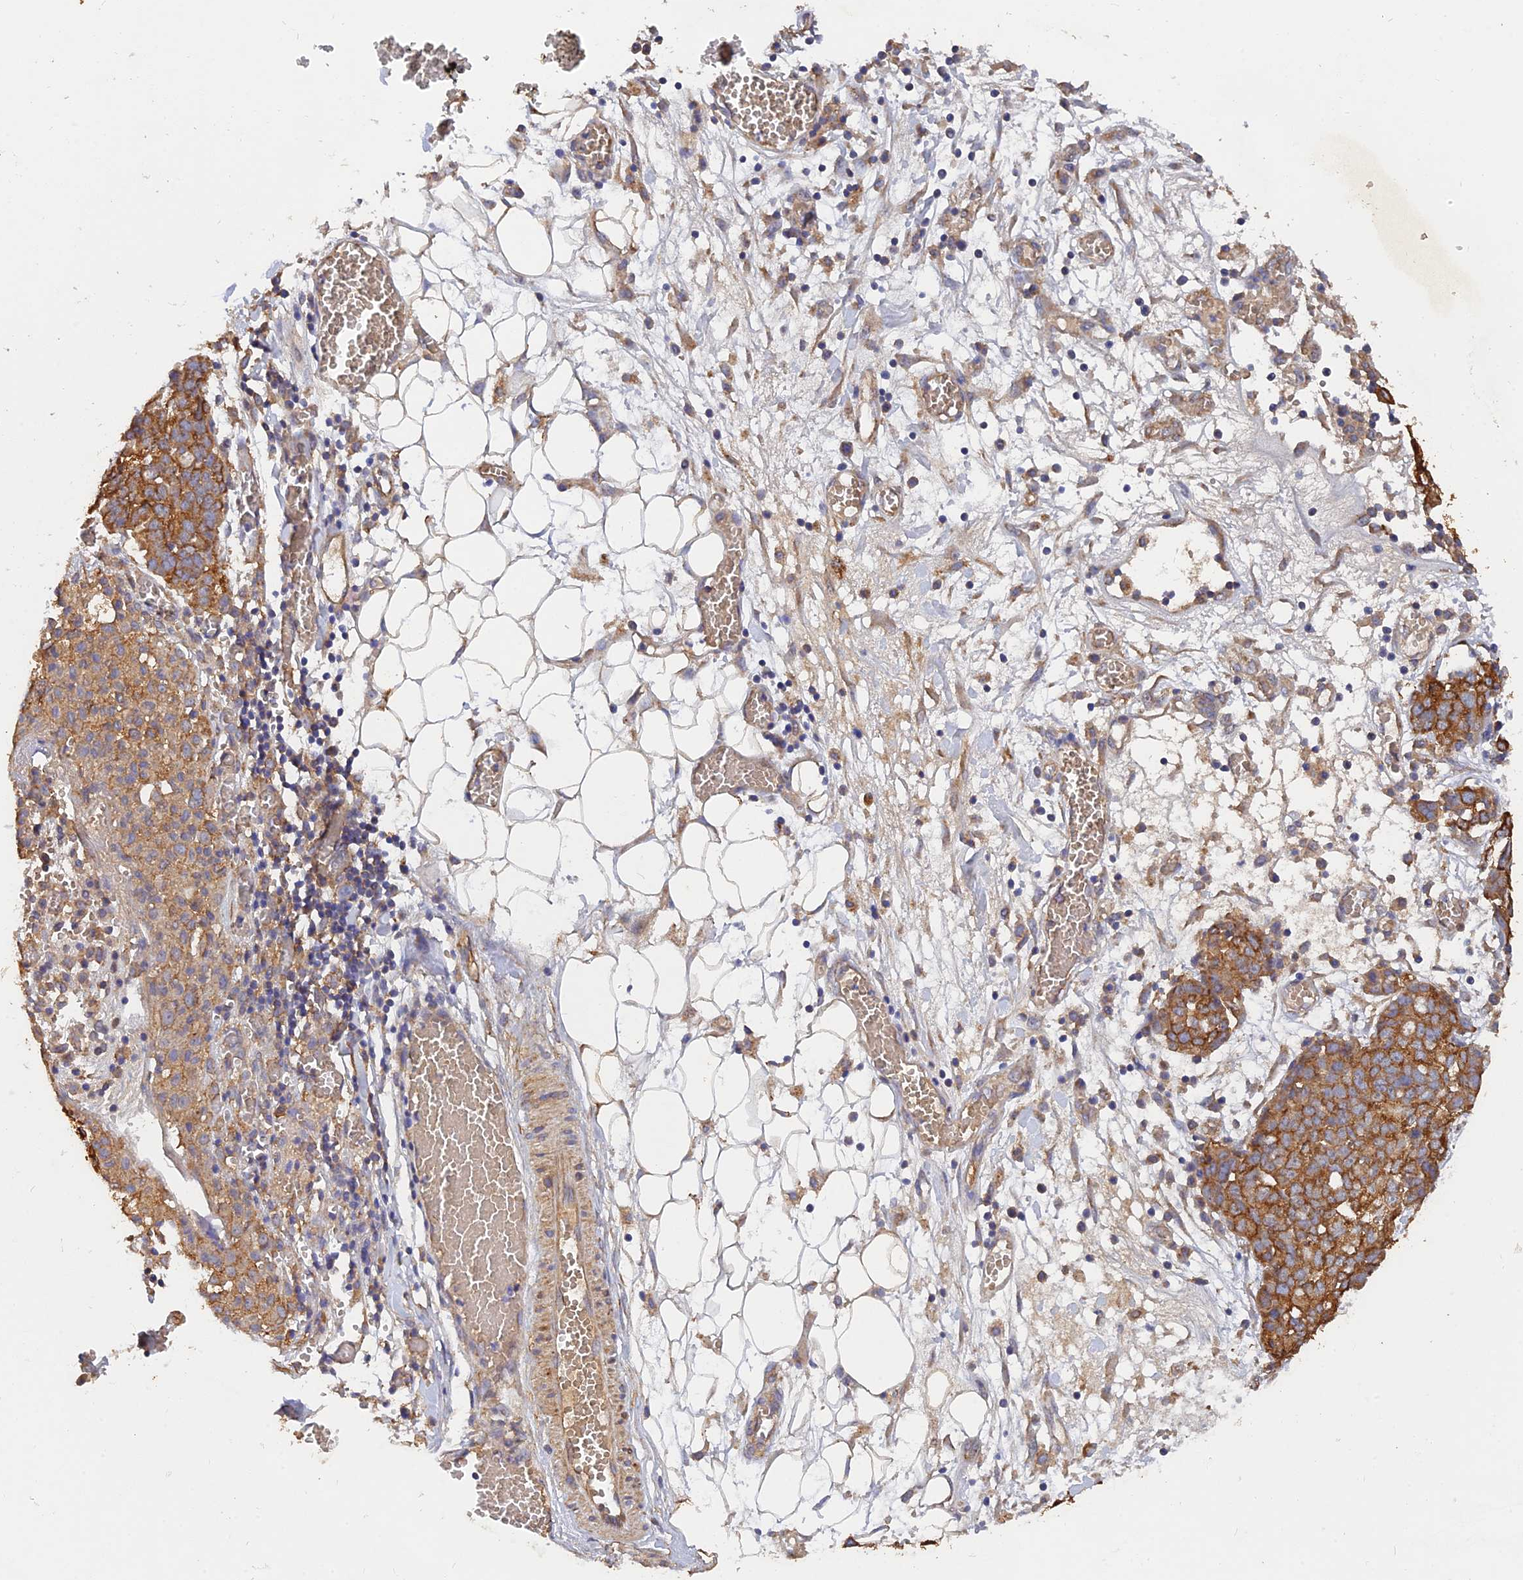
{"staining": {"intensity": "moderate", "quantity": ">75%", "location": "cytoplasmic/membranous"}, "tissue": "ovarian cancer", "cell_type": "Tumor cells", "image_type": "cancer", "snomed": [{"axis": "morphology", "description": "Cystadenocarcinoma, serous, NOS"}, {"axis": "topography", "description": "Soft tissue"}, {"axis": "topography", "description": "Ovary"}], "caption": "Human ovarian serous cystadenocarcinoma stained with a brown dye demonstrates moderate cytoplasmic/membranous positive staining in about >75% of tumor cells.", "gene": "SLC38A11", "patient": {"sex": "female", "age": 57}}